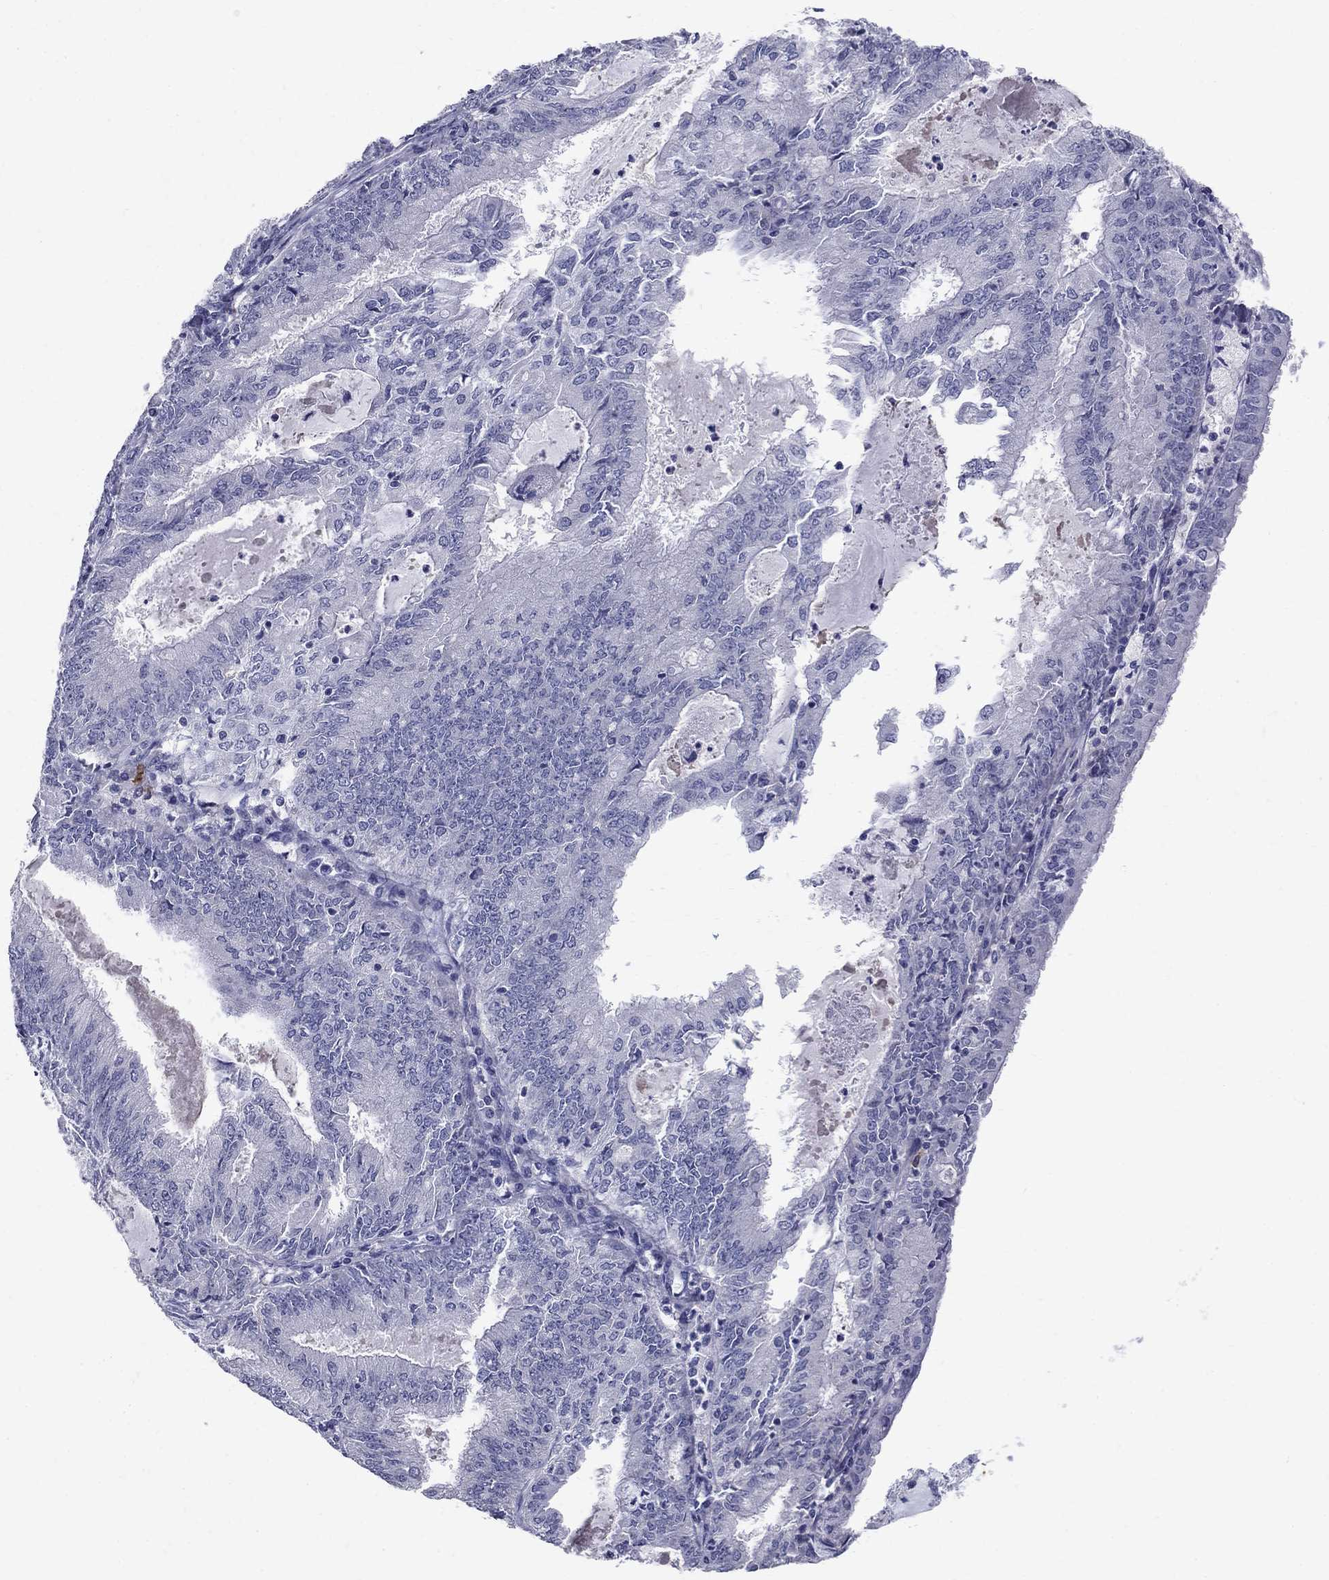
{"staining": {"intensity": "negative", "quantity": "none", "location": "none"}, "tissue": "endometrial cancer", "cell_type": "Tumor cells", "image_type": "cancer", "snomed": [{"axis": "morphology", "description": "Adenocarcinoma, NOS"}, {"axis": "topography", "description": "Endometrium"}], "caption": "Immunohistochemistry of human adenocarcinoma (endometrial) exhibits no expression in tumor cells.", "gene": "TP53TG5", "patient": {"sex": "female", "age": 57}}